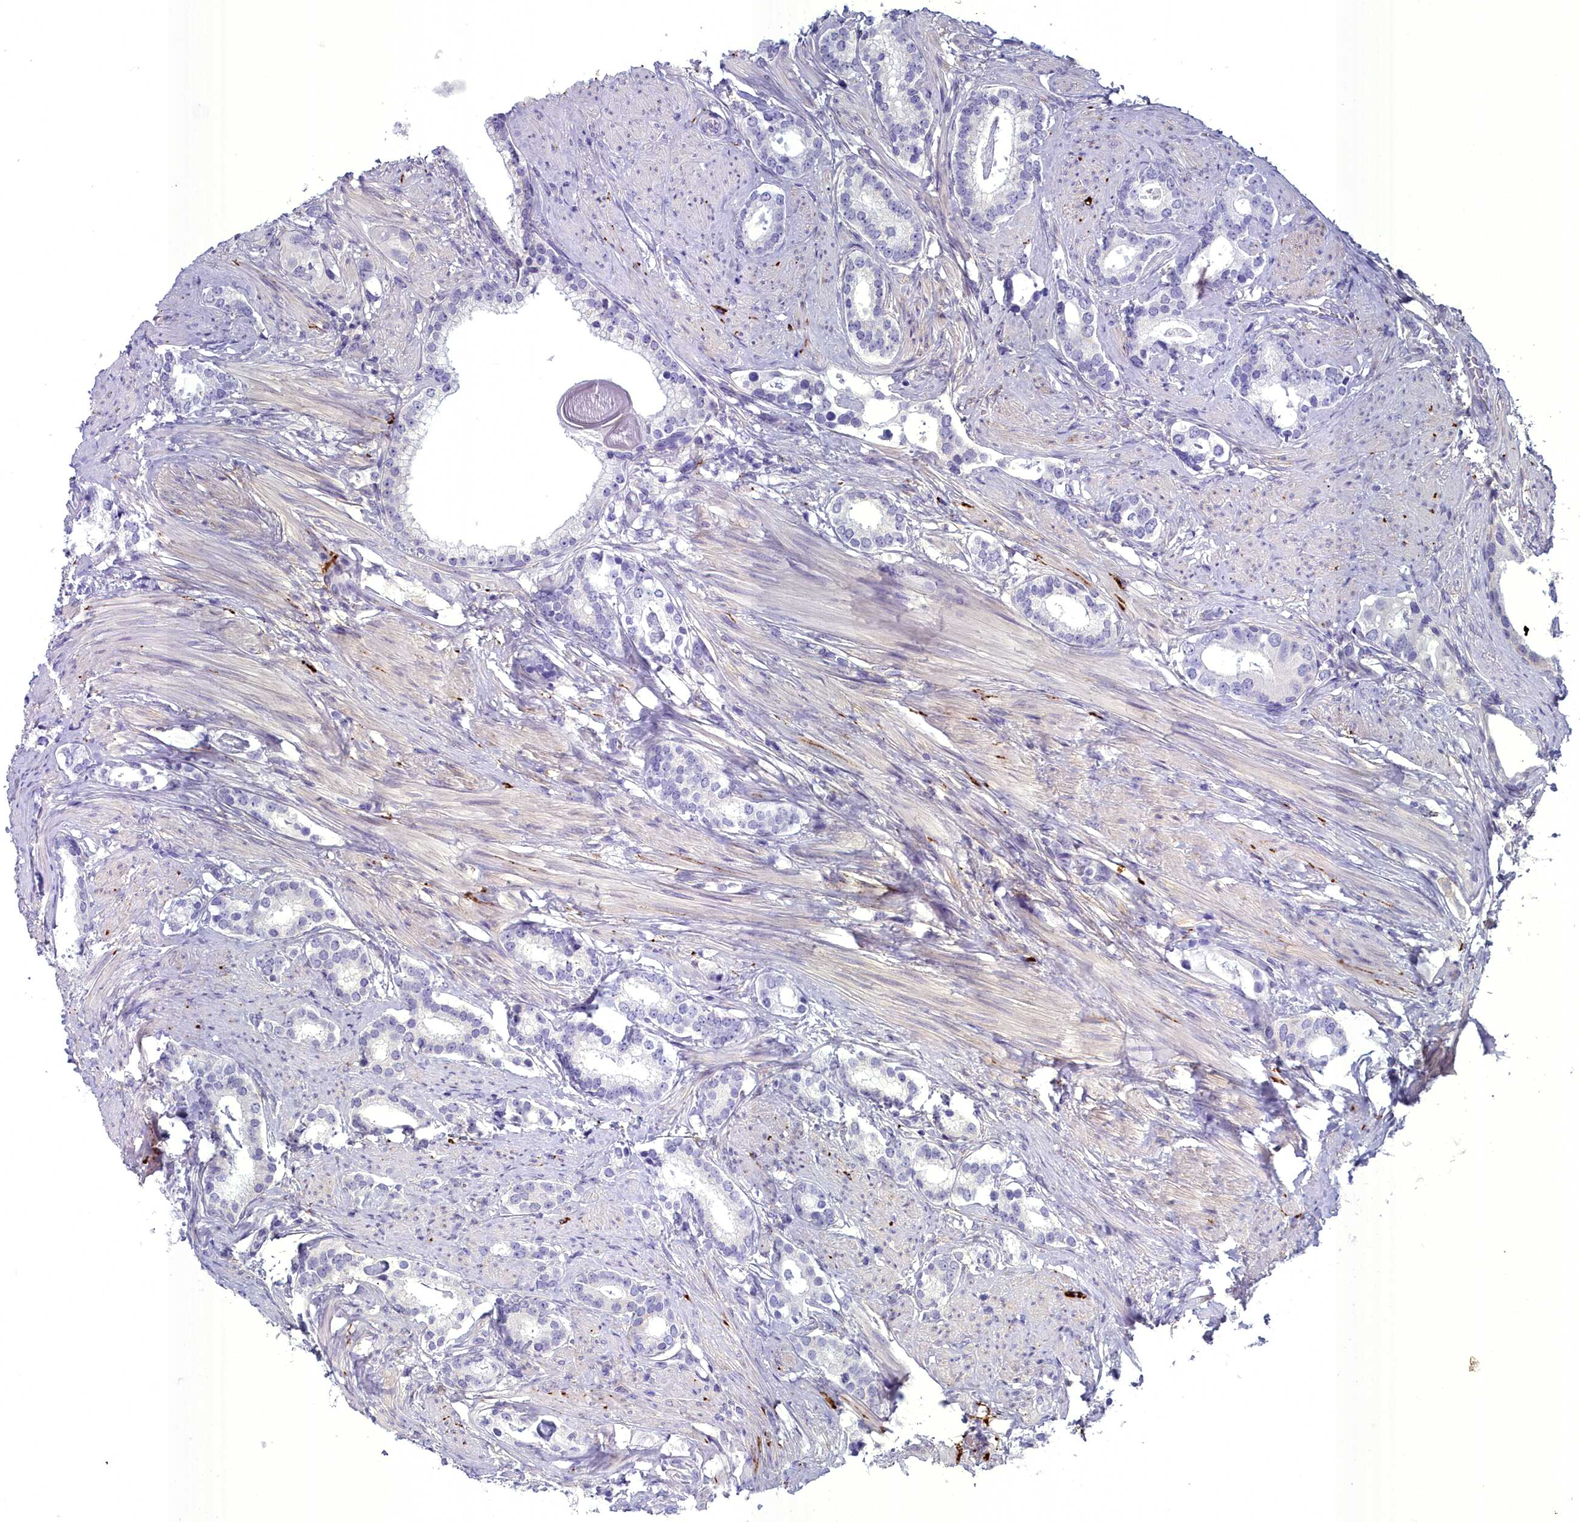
{"staining": {"intensity": "negative", "quantity": "none", "location": "none"}, "tissue": "prostate cancer", "cell_type": "Tumor cells", "image_type": "cancer", "snomed": [{"axis": "morphology", "description": "Adenocarcinoma, Low grade"}, {"axis": "topography", "description": "Prostate"}], "caption": "An IHC image of prostate cancer is shown. There is no staining in tumor cells of prostate cancer.", "gene": "MAP6", "patient": {"sex": "male", "age": 71}}